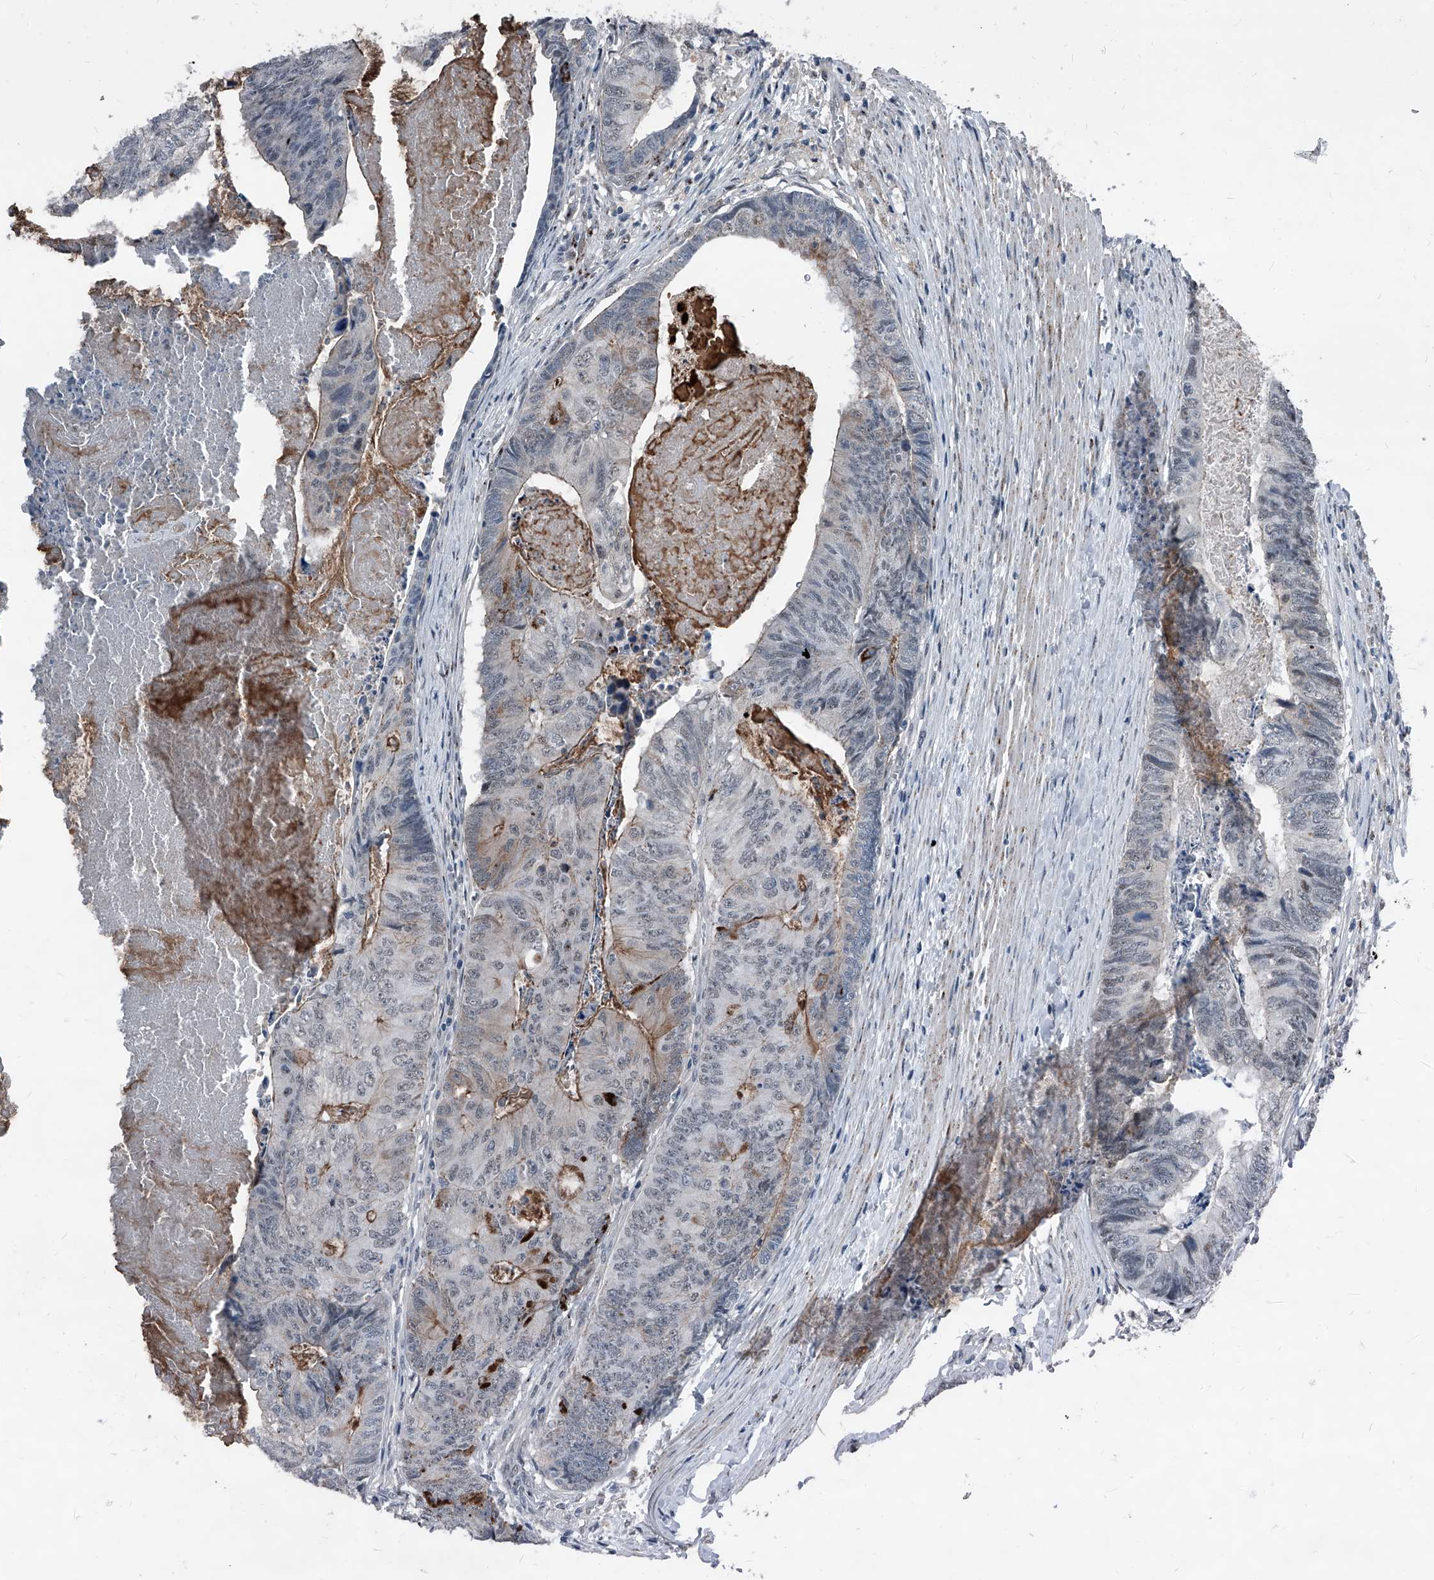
{"staining": {"intensity": "moderate", "quantity": "<25%", "location": "cytoplasmic/membranous"}, "tissue": "colorectal cancer", "cell_type": "Tumor cells", "image_type": "cancer", "snomed": [{"axis": "morphology", "description": "Adenocarcinoma, NOS"}, {"axis": "topography", "description": "Colon"}], "caption": "Human colorectal cancer stained with a brown dye exhibits moderate cytoplasmic/membranous positive staining in approximately <25% of tumor cells.", "gene": "MEN1", "patient": {"sex": "female", "age": 67}}